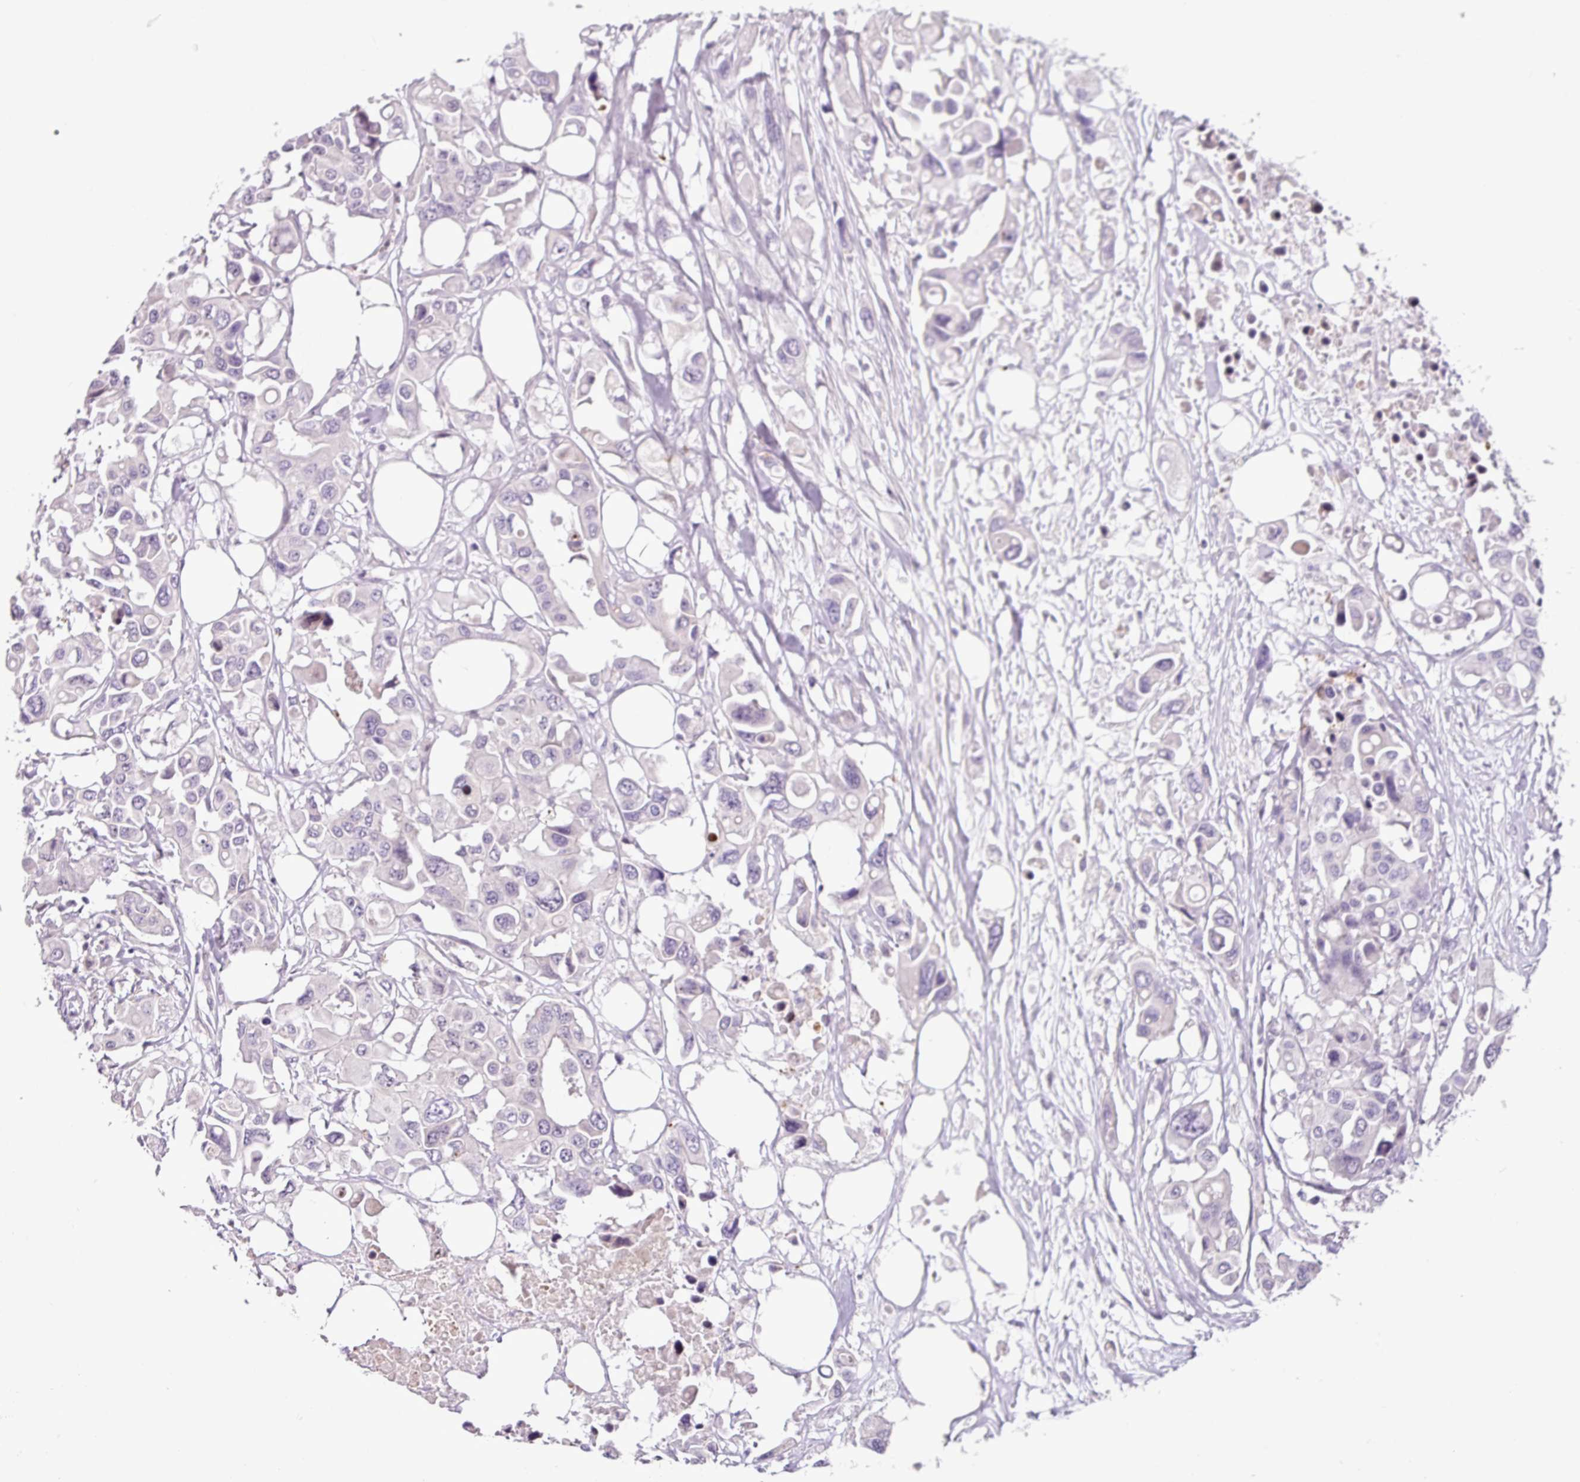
{"staining": {"intensity": "negative", "quantity": "none", "location": "none"}, "tissue": "colorectal cancer", "cell_type": "Tumor cells", "image_type": "cancer", "snomed": [{"axis": "morphology", "description": "Adenocarcinoma, NOS"}, {"axis": "topography", "description": "Colon"}], "caption": "Immunohistochemistry (IHC) of human colorectal cancer shows no staining in tumor cells.", "gene": "TEX30", "patient": {"sex": "male", "age": 77}}